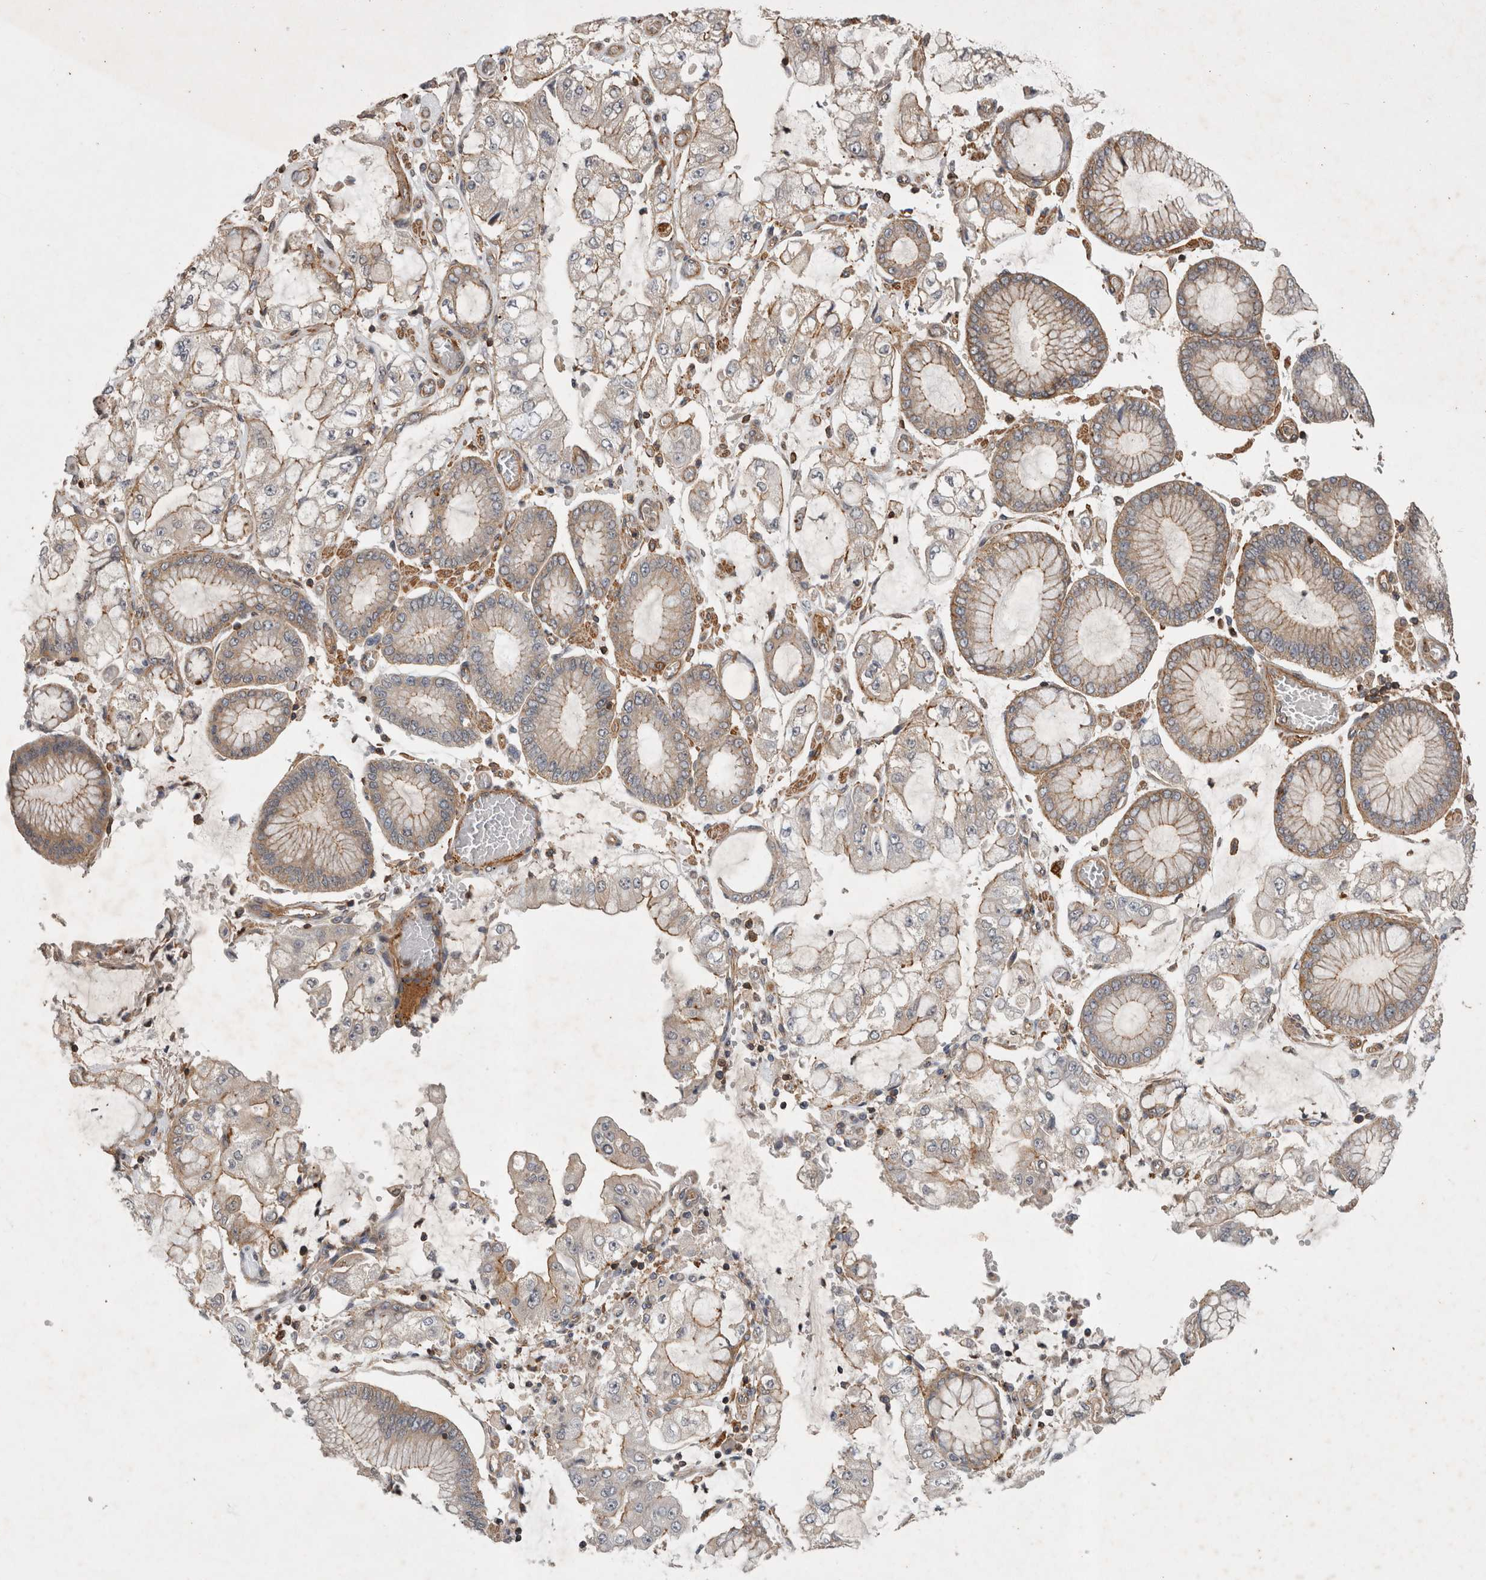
{"staining": {"intensity": "weak", "quantity": "25%-75%", "location": "cytoplasmic/membranous"}, "tissue": "stomach cancer", "cell_type": "Tumor cells", "image_type": "cancer", "snomed": [{"axis": "morphology", "description": "Adenocarcinoma, NOS"}, {"axis": "topography", "description": "Stomach"}], "caption": "A high-resolution histopathology image shows immunohistochemistry (IHC) staining of stomach cancer, which displays weak cytoplasmic/membranous positivity in about 25%-75% of tumor cells.", "gene": "SPATA48", "patient": {"sex": "male", "age": 76}}